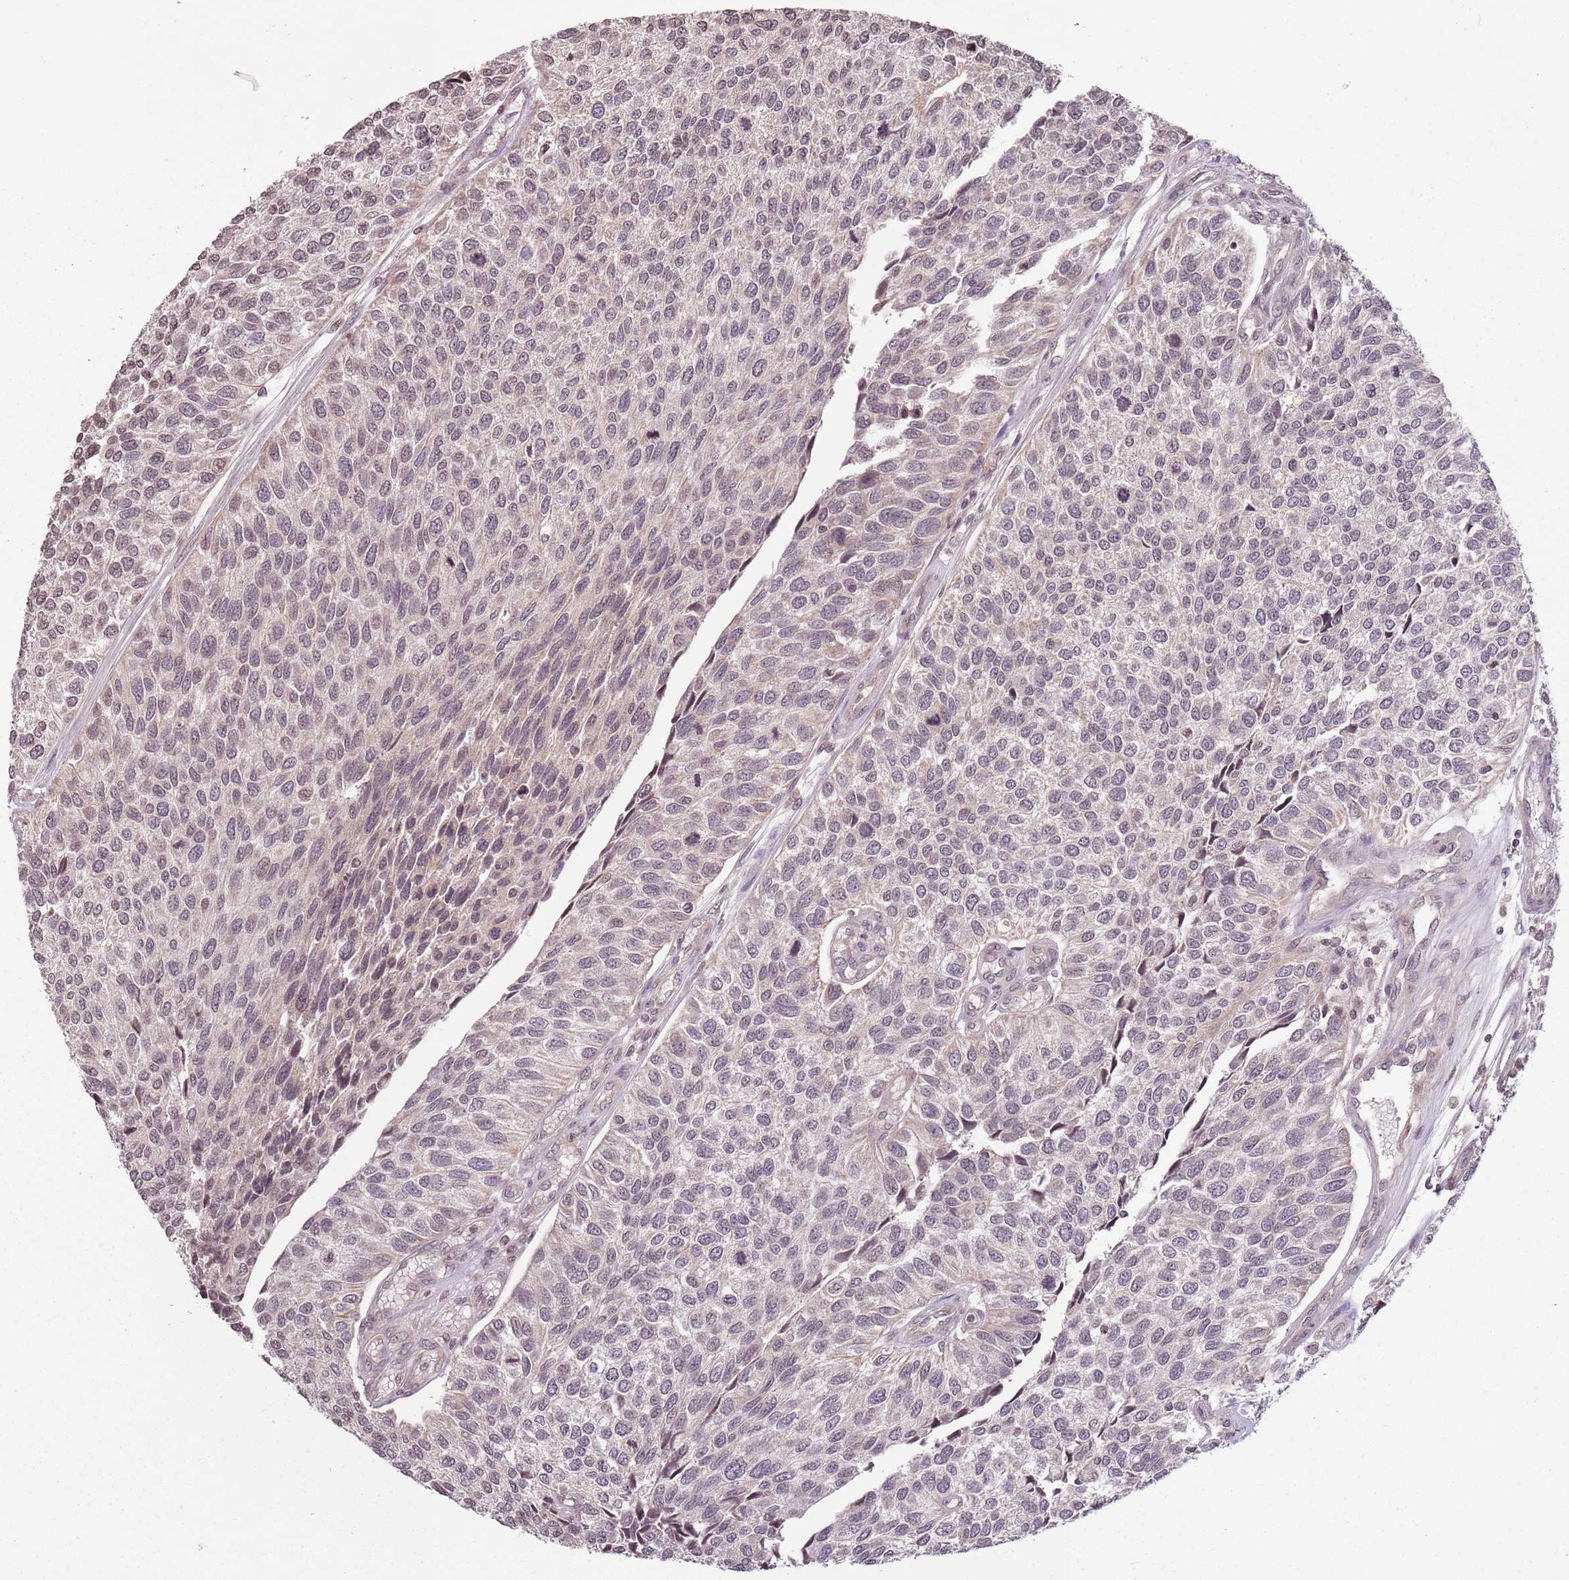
{"staining": {"intensity": "weak", "quantity": "<25%", "location": "nuclear"}, "tissue": "urothelial cancer", "cell_type": "Tumor cells", "image_type": "cancer", "snomed": [{"axis": "morphology", "description": "Urothelial carcinoma, NOS"}, {"axis": "topography", "description": "Urinary bladder"}], "caption": "Tumor cells are negative for brown protein staining in transitional cell carcinoma.", "gene": "CAPN9", "patient": {"sex": "male", "age": 55}}